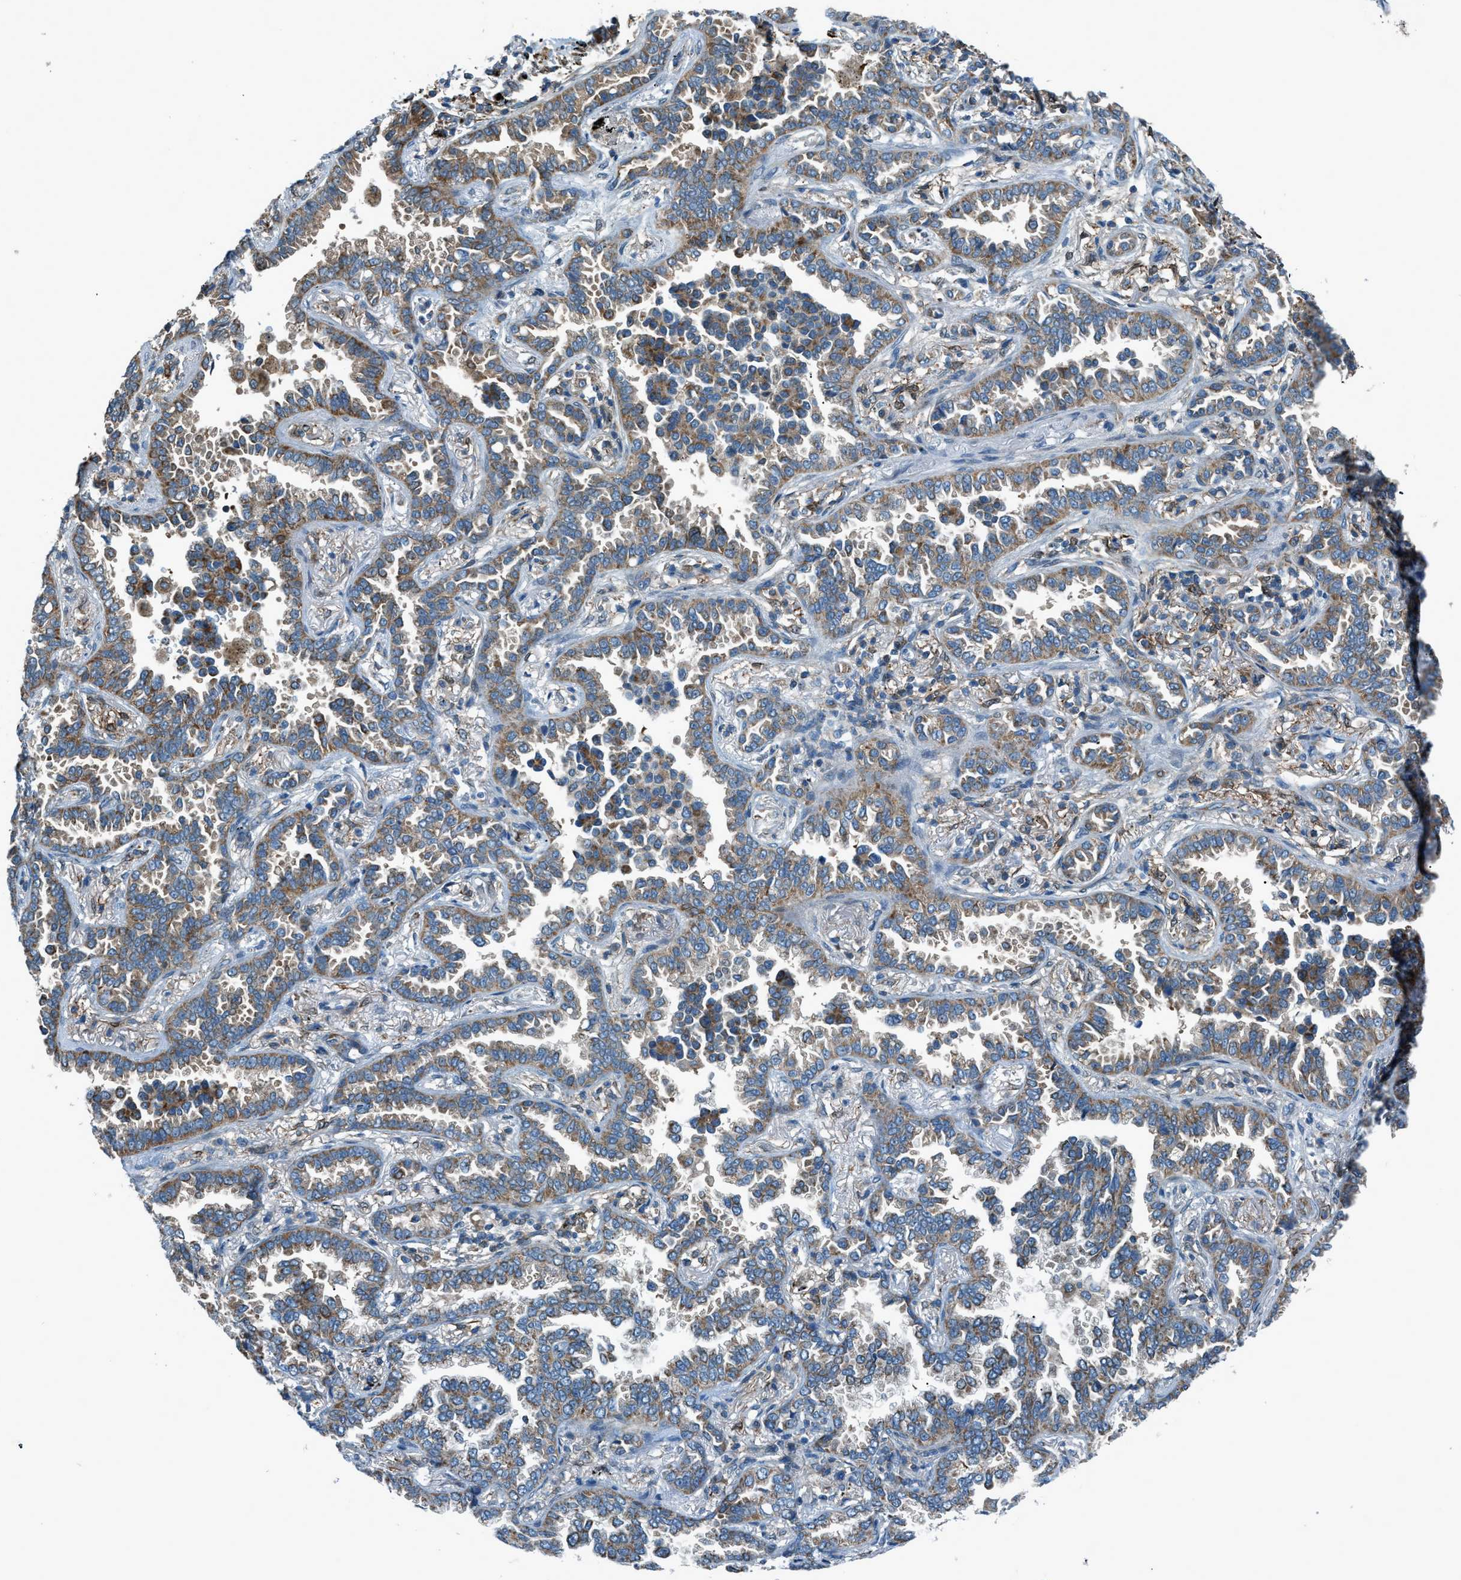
{"staining": {"intensity": "moderate", "quantity": "25%-75%", "location": "cytoplasmic/membranous"}, "tissue": "lung cancer", "cell_type": "Tumor cells", "image_type": "cancer", "snomed": [{"axis": "morphology", "description": "Normal tissue, NOS"}, {"axis": "morphology", "description": "Adenocarcinoma, NOS"}, {"axis": "topography", "description": "Lung"}], "caption": "An IHC histopathology image of neoplastic tissue is shown. Protein staining in brown shows moderate cytoplasmic/membranous positivity in lung cancer within tumor cells.", "gene": "PIGG", "patient": {"sex": "male", "age": 59}}